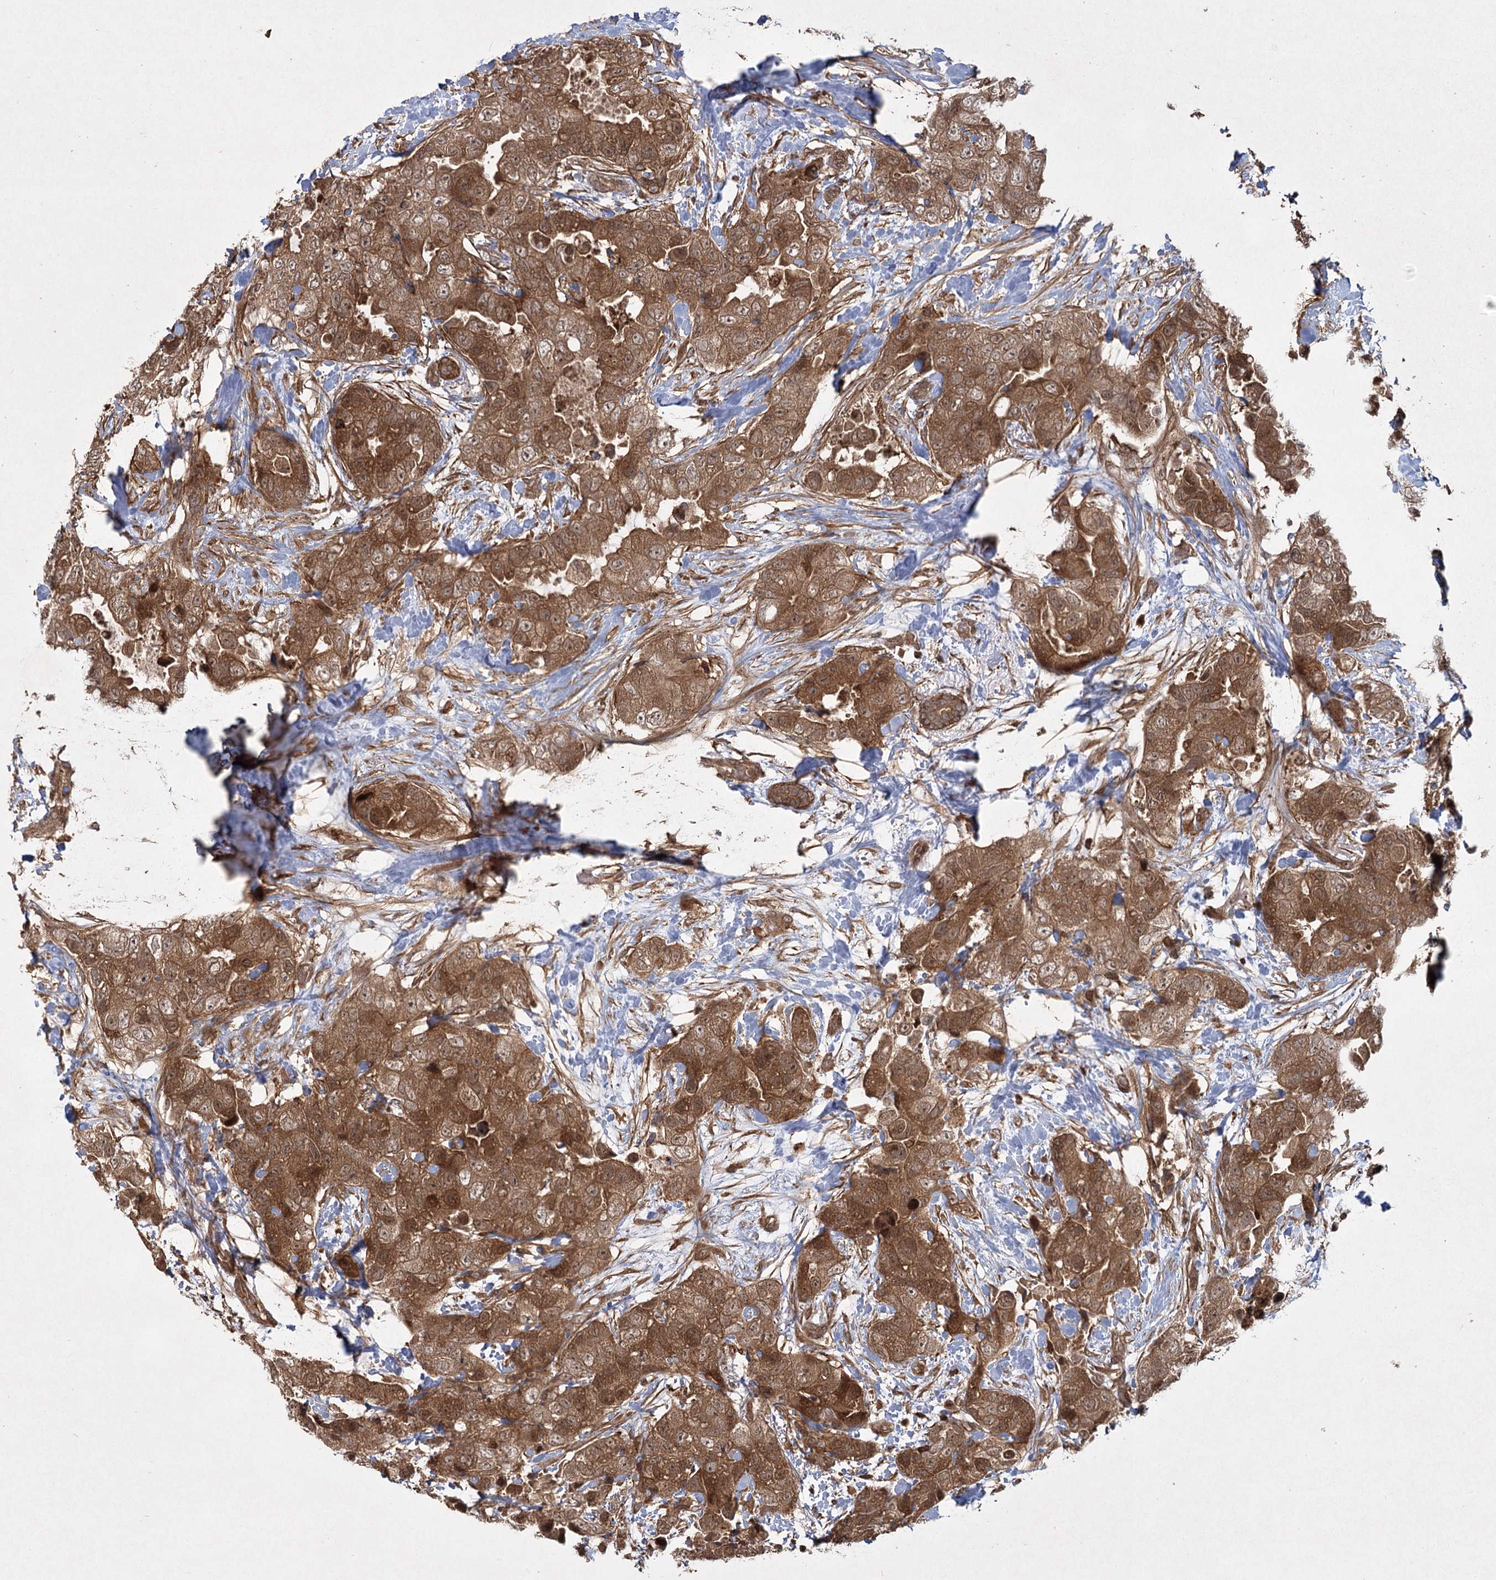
{"staining": {"intensity": "strong", "quantity": ">75%", "location": "cytoplasmic/membranous"}, "tissue": "breast cancer", "cell_type": "Tumor cells", "image_type": "cancer", "snomed": [{"axis": "morphology", "description": "Duct carcinoma"}, {"axis": "topography", "description": "Breast"}], "caption": "Protein staining of breast cancer (infiltrating ductal carcinoma) tissue displays strong cytoplasmic/membranous expression in approximately >75% of tumor cells.", "gene": "MDFIC", "patient": {"sex": "female", "age": 62}}